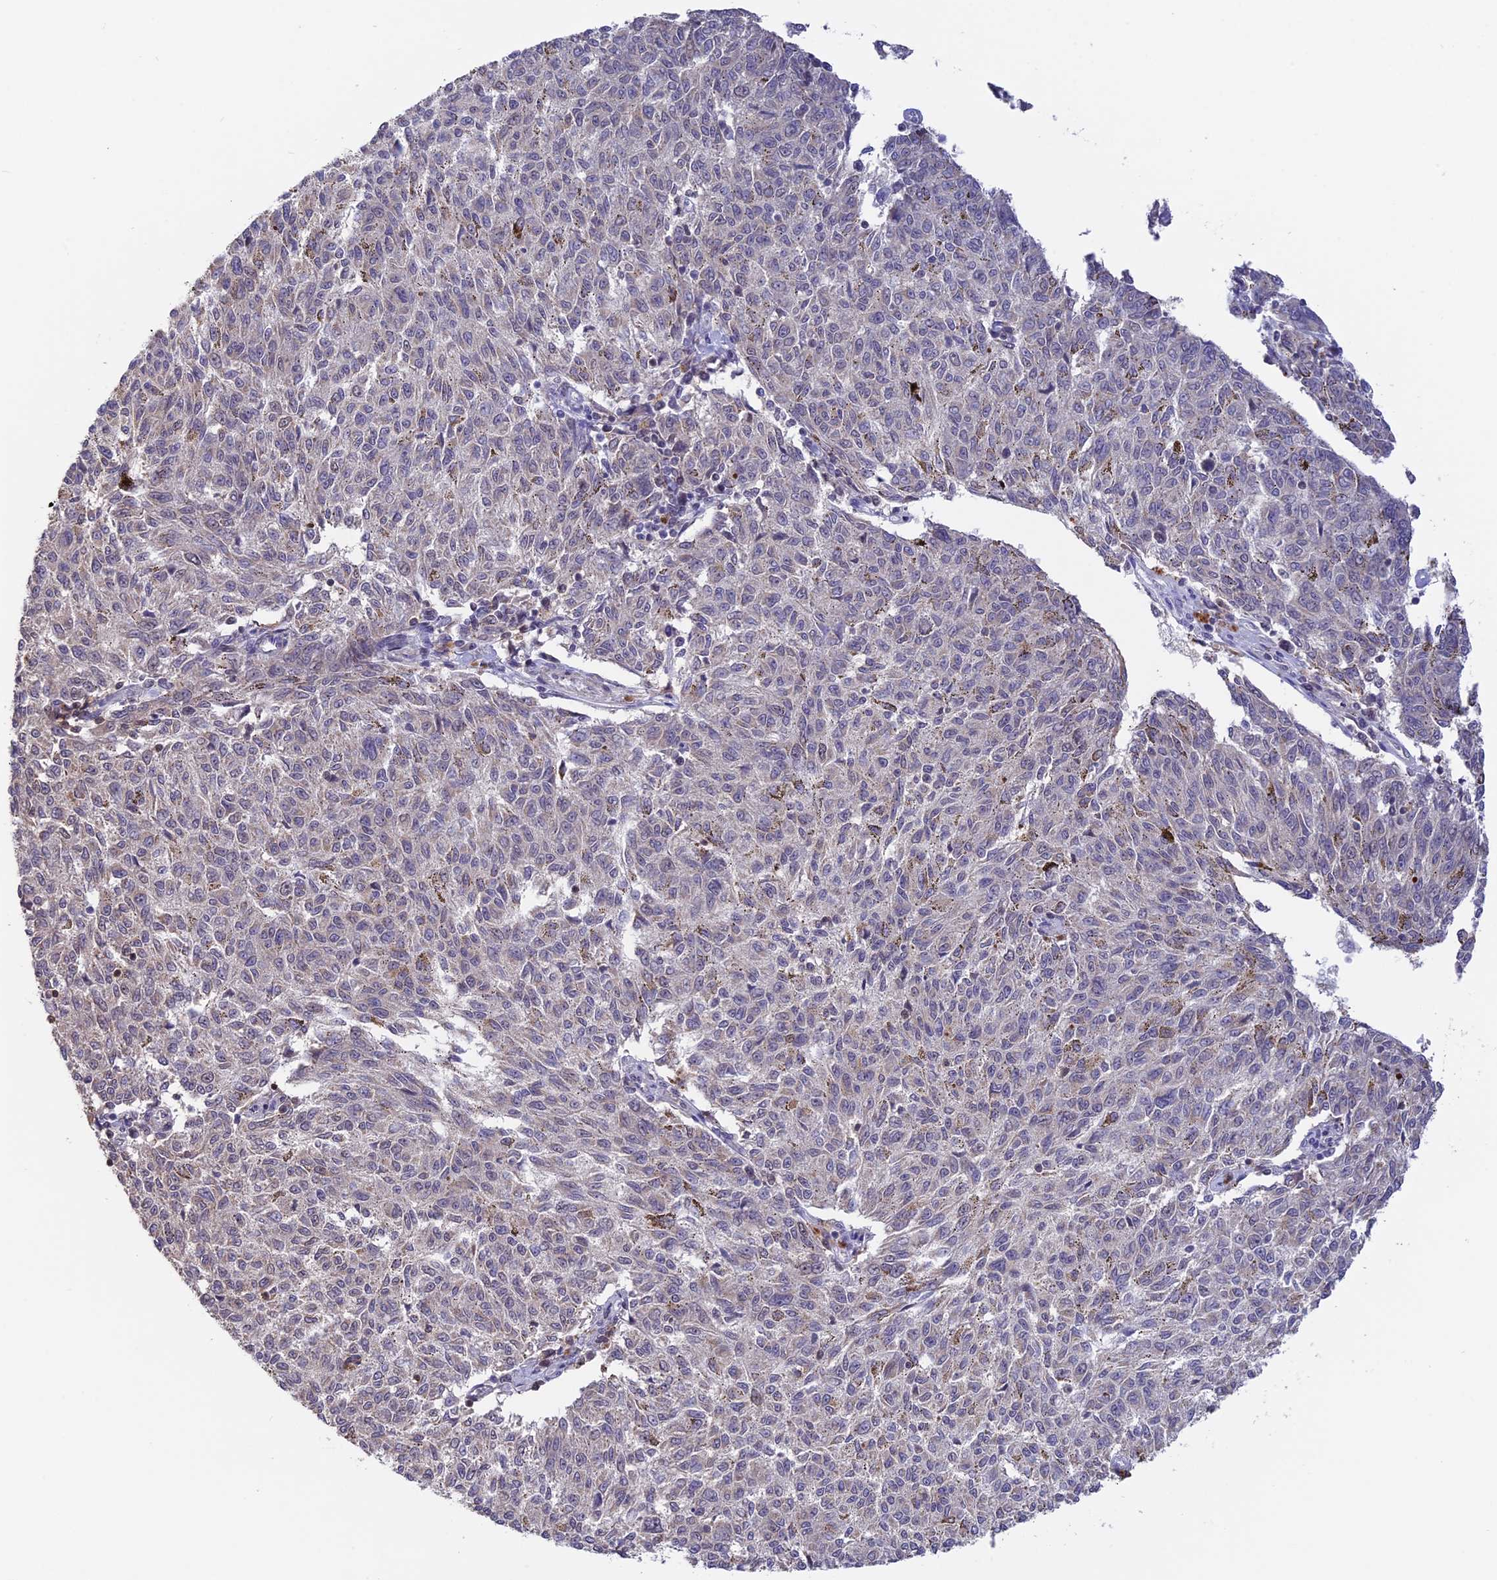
{"staining": {"intensity": "negative", "quantity": "none", "location": "none"}, "tissue": "melanoma", "cell_type": "Tumor cells", "image_type": "cancer", "snomed": [{"axis": "morphology", "description": "Malignant melanoma, NOS"}, {"axis": "topography", "description": "Skin"}], "caption": "The micrograph displays no staining of tumor cells in melanoma.", "gene": "RFC5", "patient": {"sex": "female", "age": 72}}